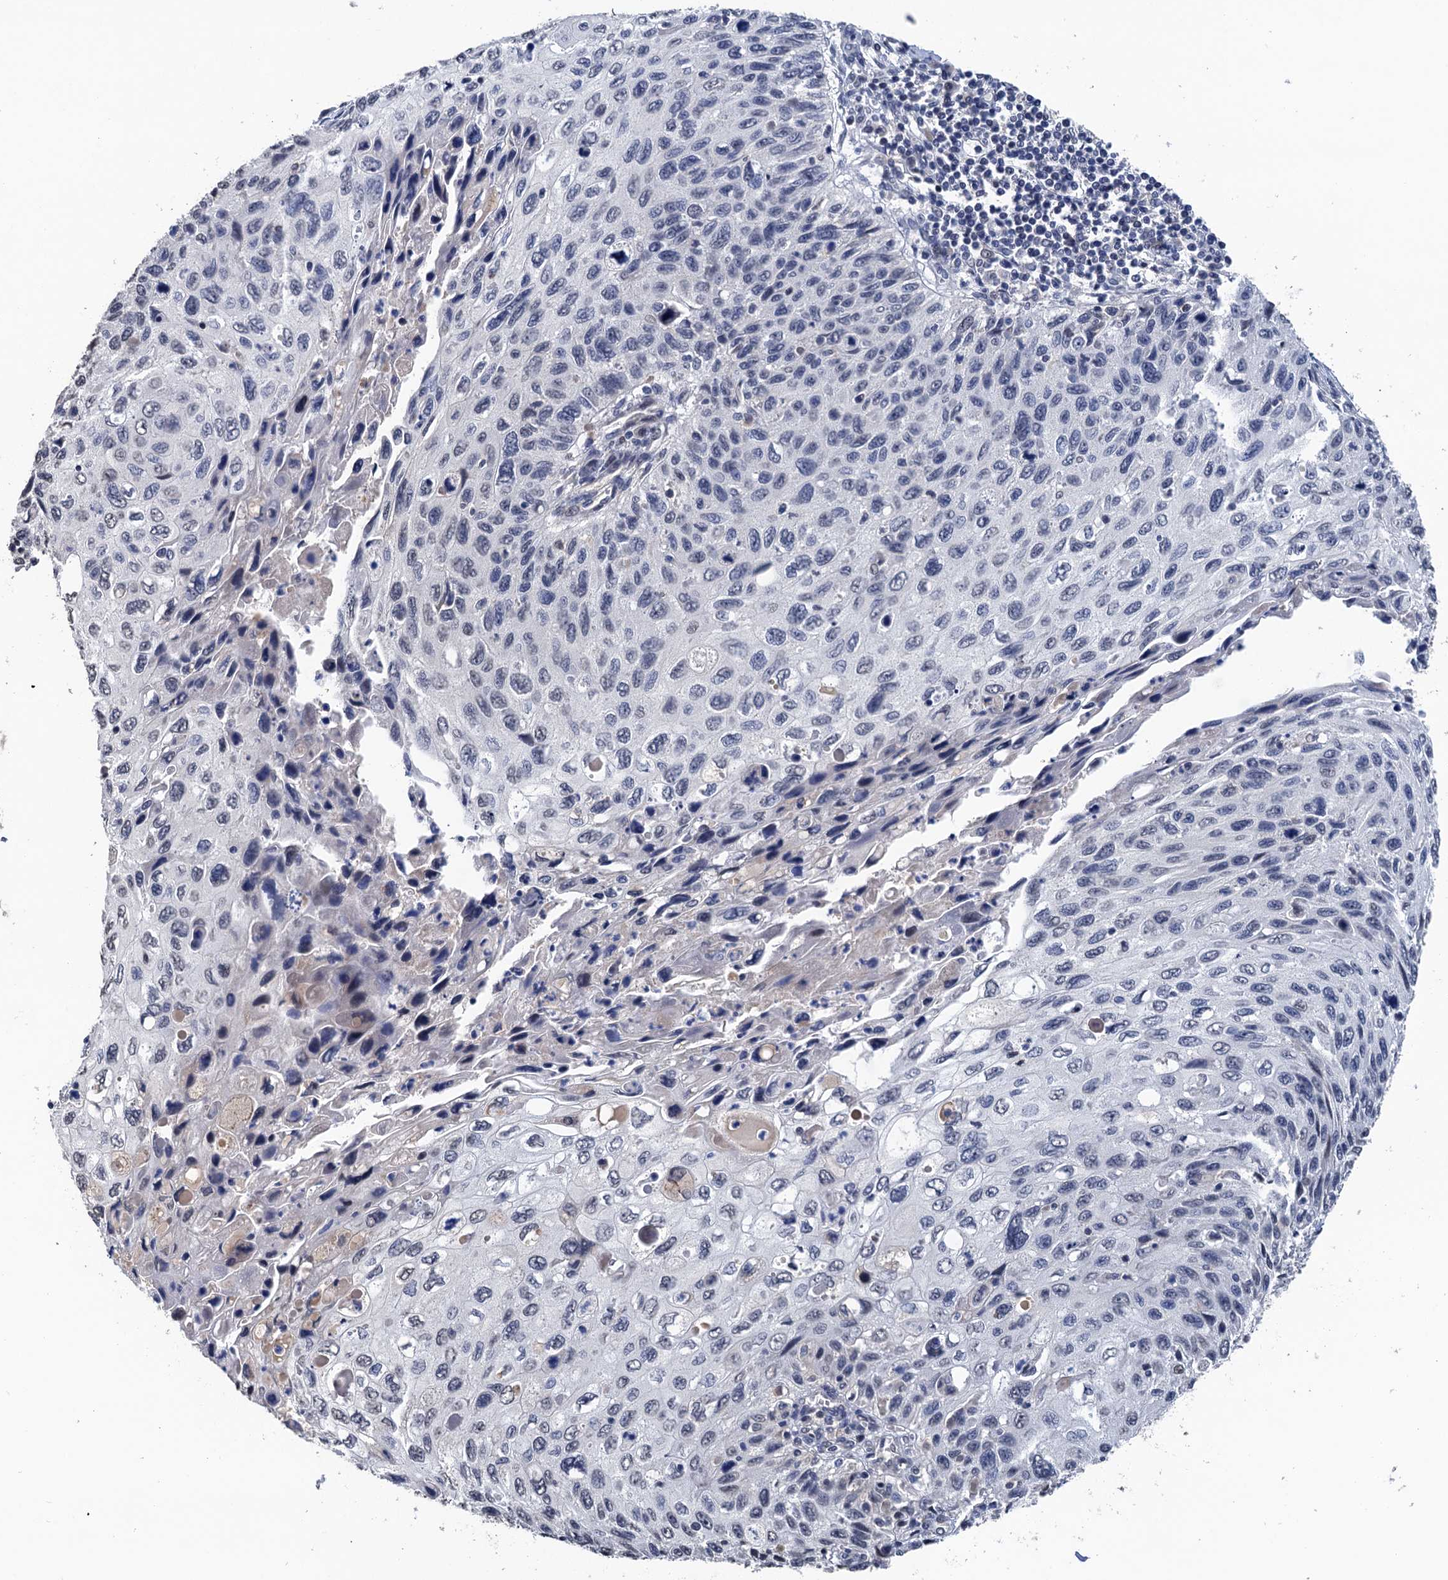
{"staining": {"intensity": "negative", "quantity": "none", "location": "none"}, "tissue": "cervical cancer", "cell_type": "Tumor cells", "image_type": "cancer", "snomed": [{"axis": "morphology", "description": "Squamous cell carcinoma, NOS"}, {"axis": "topography", "description": "Cervix"}], "caption": "Tumor cells show no significant protein positivity in cervical cancer.", "gene": "ART5", "patient": {"sex": "female", "age": 70}}